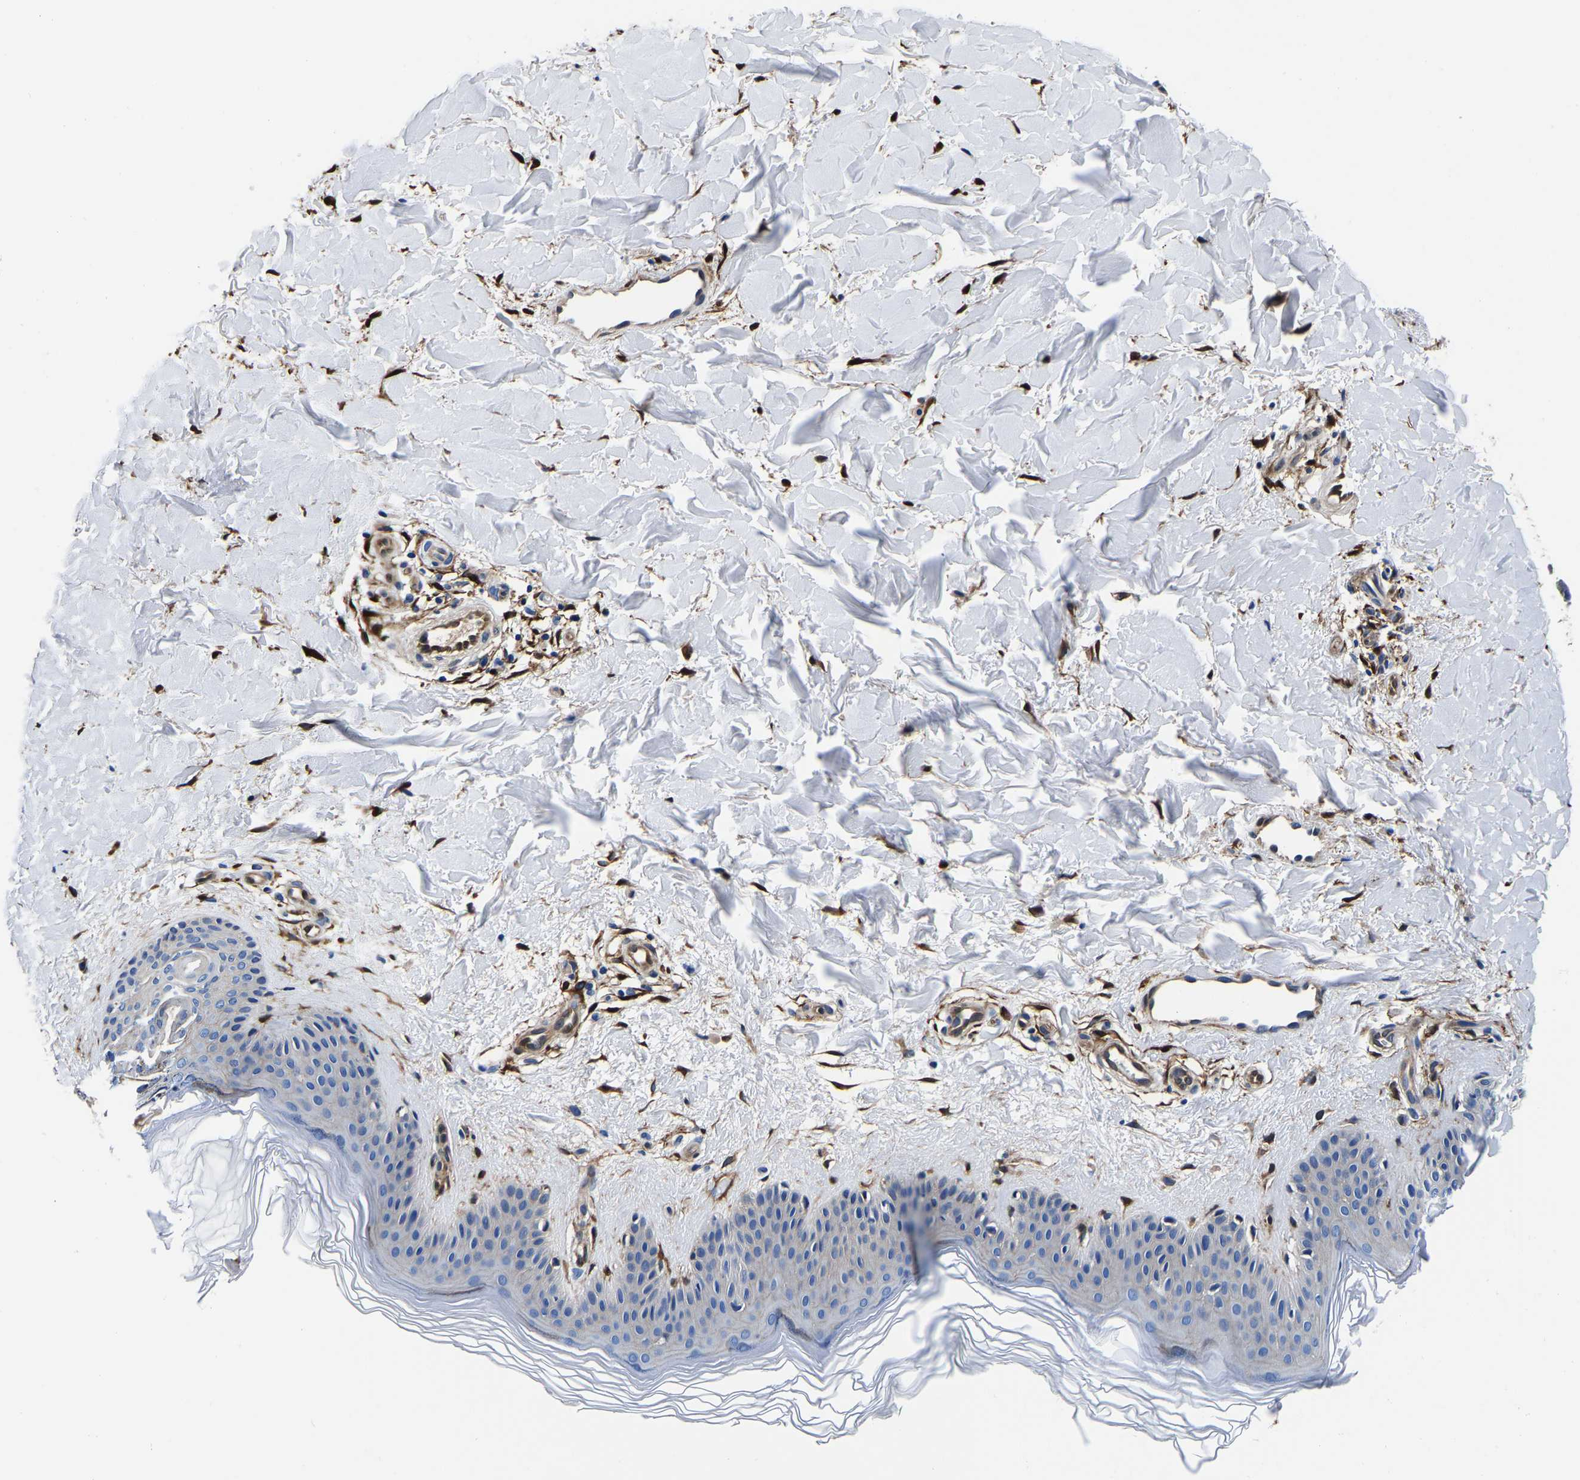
{"staining": {"intensity": "moderate", "quantity": ">75%", "location": "cytoplasmic/membranous"}, "tissue": "skin", "cell_type": "Fibroblasts", "image_type": "normal", "snomed": [{"axis": "morphology", "description": "Normal tissue, NOS"}, {"axis": "morphology", "description": "Malignant melanoma, Metastatic site"}, {"axis": "topography", "description": "Skin"}], "caption": "A micrograph of skin stained for a protein demonstrates moderate cytoplasmic/membranous brown staining in fibroblasts.", "gene": "S100A13", "patient": {"sex": "male", "age": 41}}